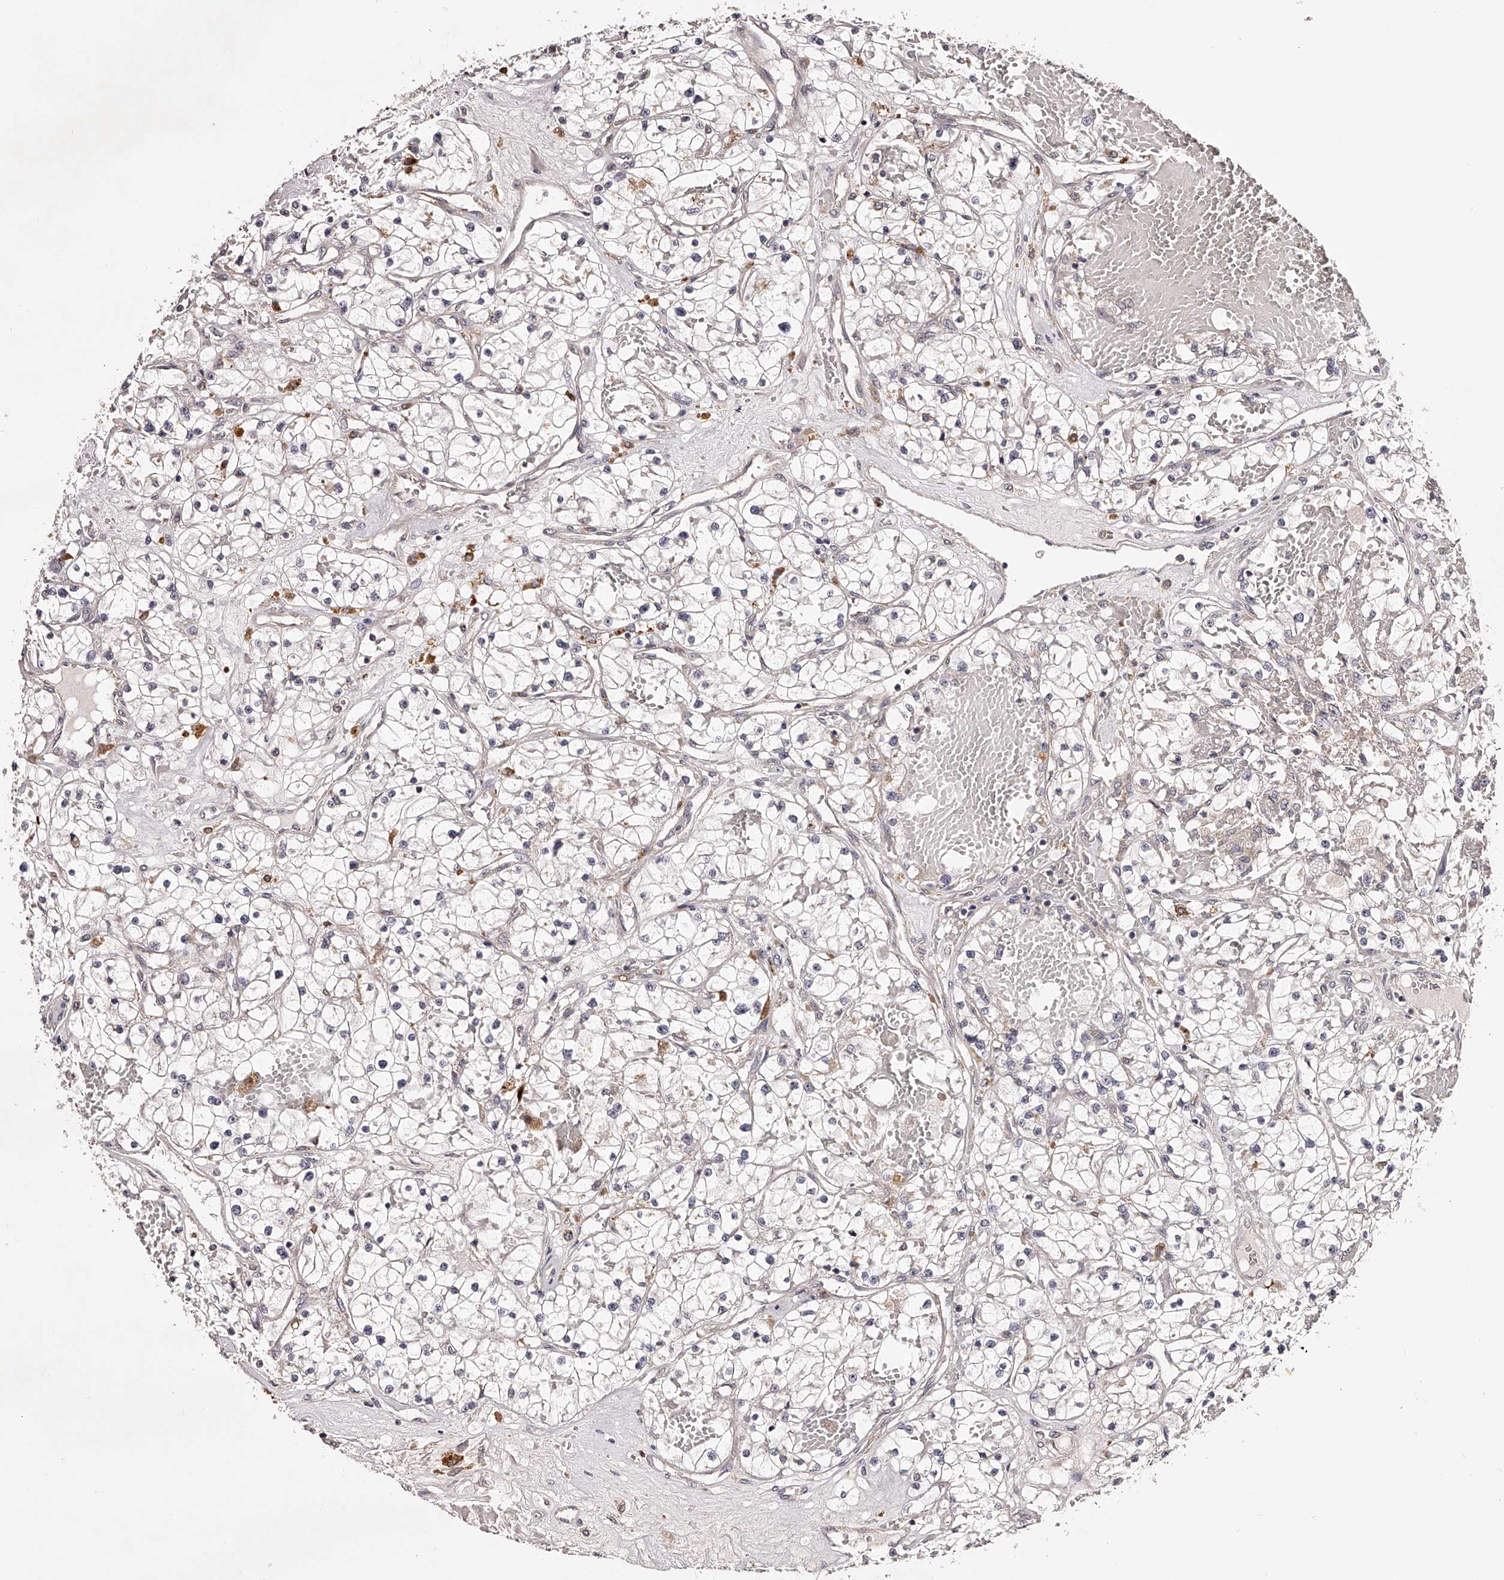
{"staining": {"intensity": "negative", "quantity": "none", "location": "none"}, "tissue": "renal cancer", "cell_type": "Tumor cells", "image_type": "cancer", "snomed": [{"axis": "morphology", "description": "Normal tissue, NOS"}, {"axis": "morphology", "description": "Adenocarcinoma, NOS"}, {"axis": "topography", "description": "Kidney"}], "caption": "Human renal cancer (adenocarcinoma) stained for a protein using immunohistochemistry (IHC) demonstrates no positivity in tumor cells.", "gene": "ODF2L", "patient": {"sex": "male", "age": 68}}